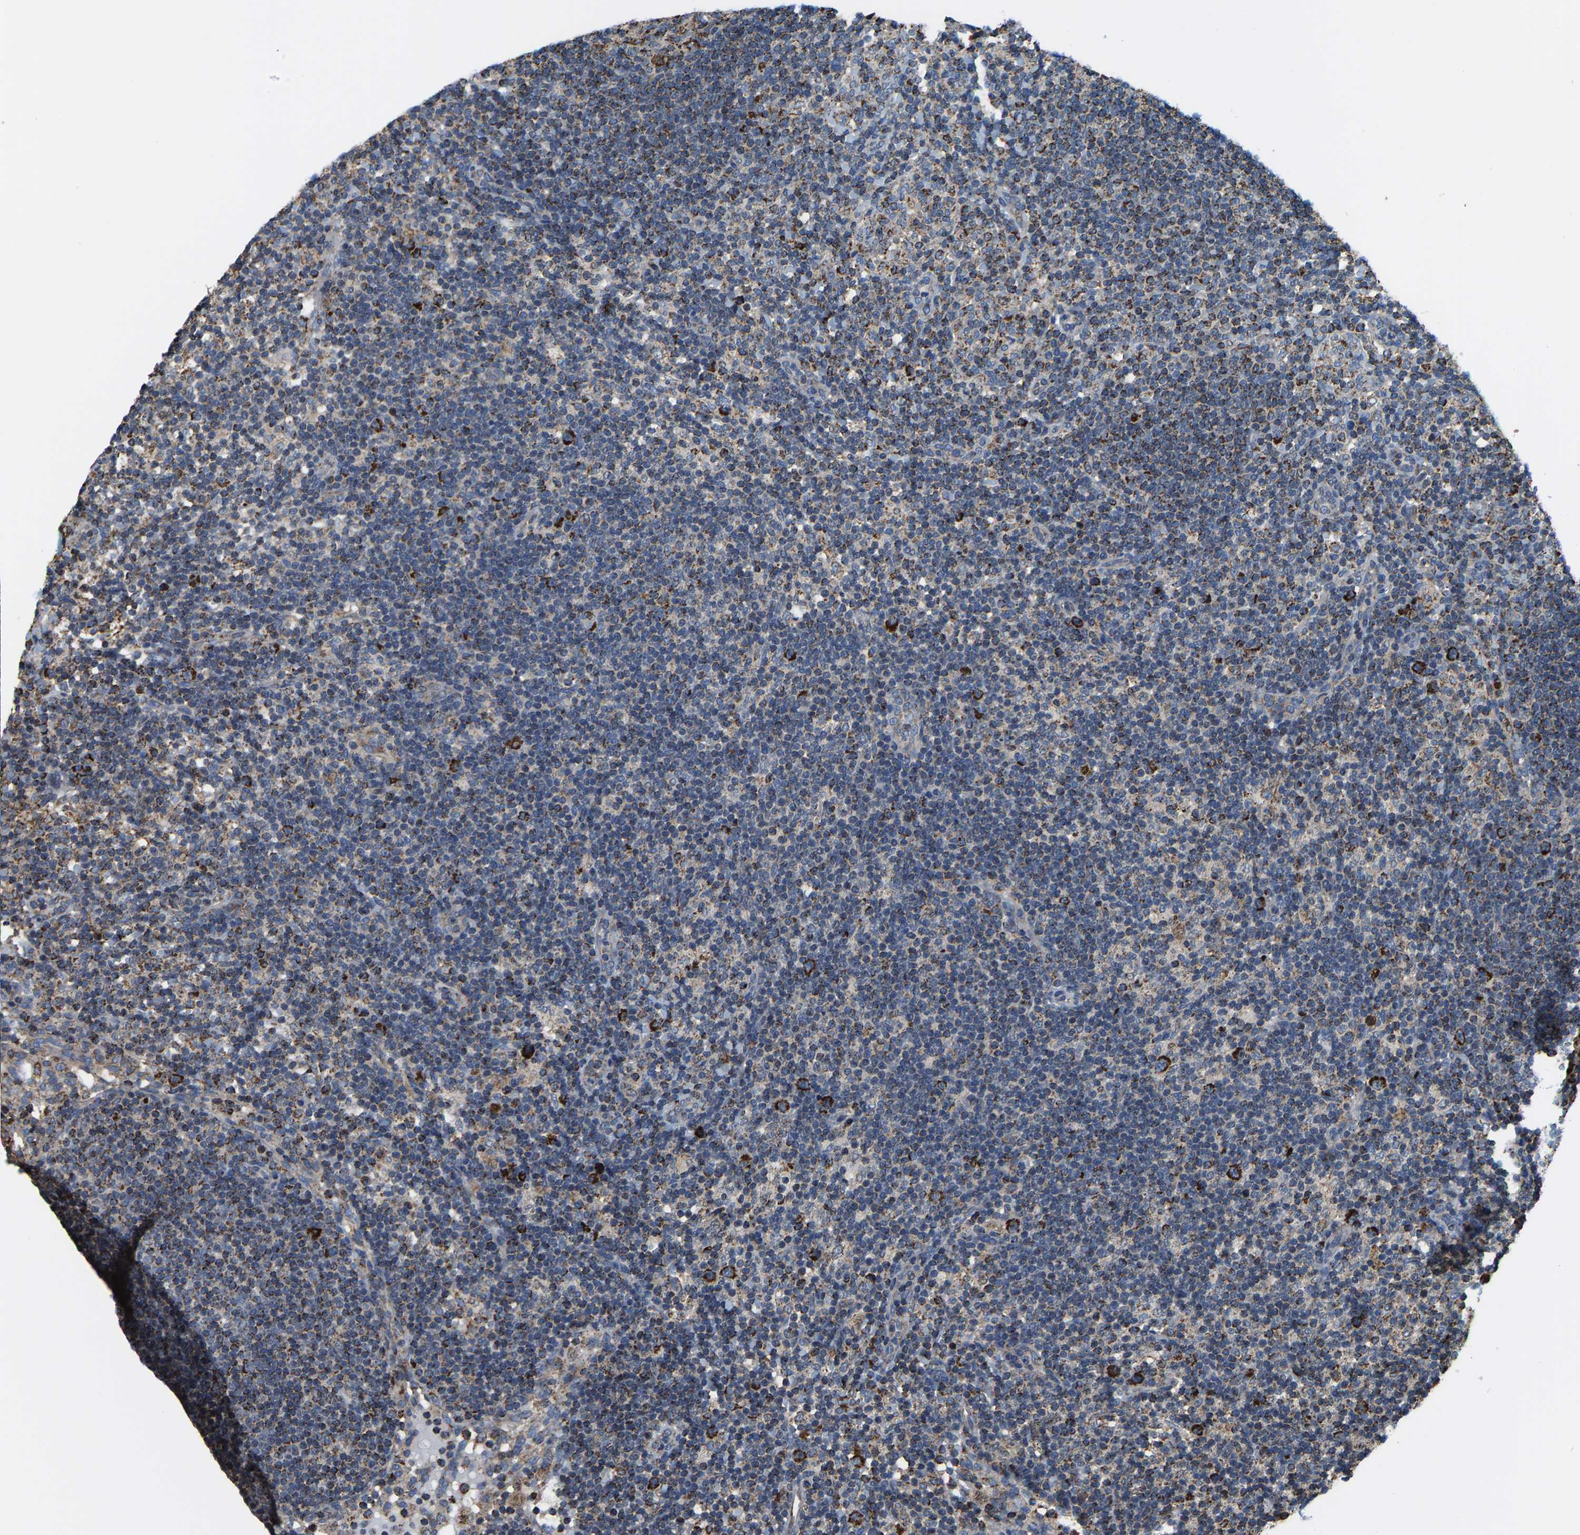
{"staining": {"intensity": "strong", "quantity": "25%-75%", "location": "cytoplasmic/membranous"}, "tissue": "lymph node", "cell_type": "Germinal center cells", "image_type": "normal", "snomed": [{"axis": "morphology", "description": "Normal tissue, NOS"}, {"axis": "morphology", "description": "Carcinoid, malignant, NOS"}, {"axis": "topography", "description": "Lymph node"}], "caption": "Lymph node stained for a protein (brown) shows strong cytoplasmic/membranous positive staining in approximately 25%-75% of germinal center cells.", "gene": "SHMT2", "patient": {"sex": "male", "age": 47}}